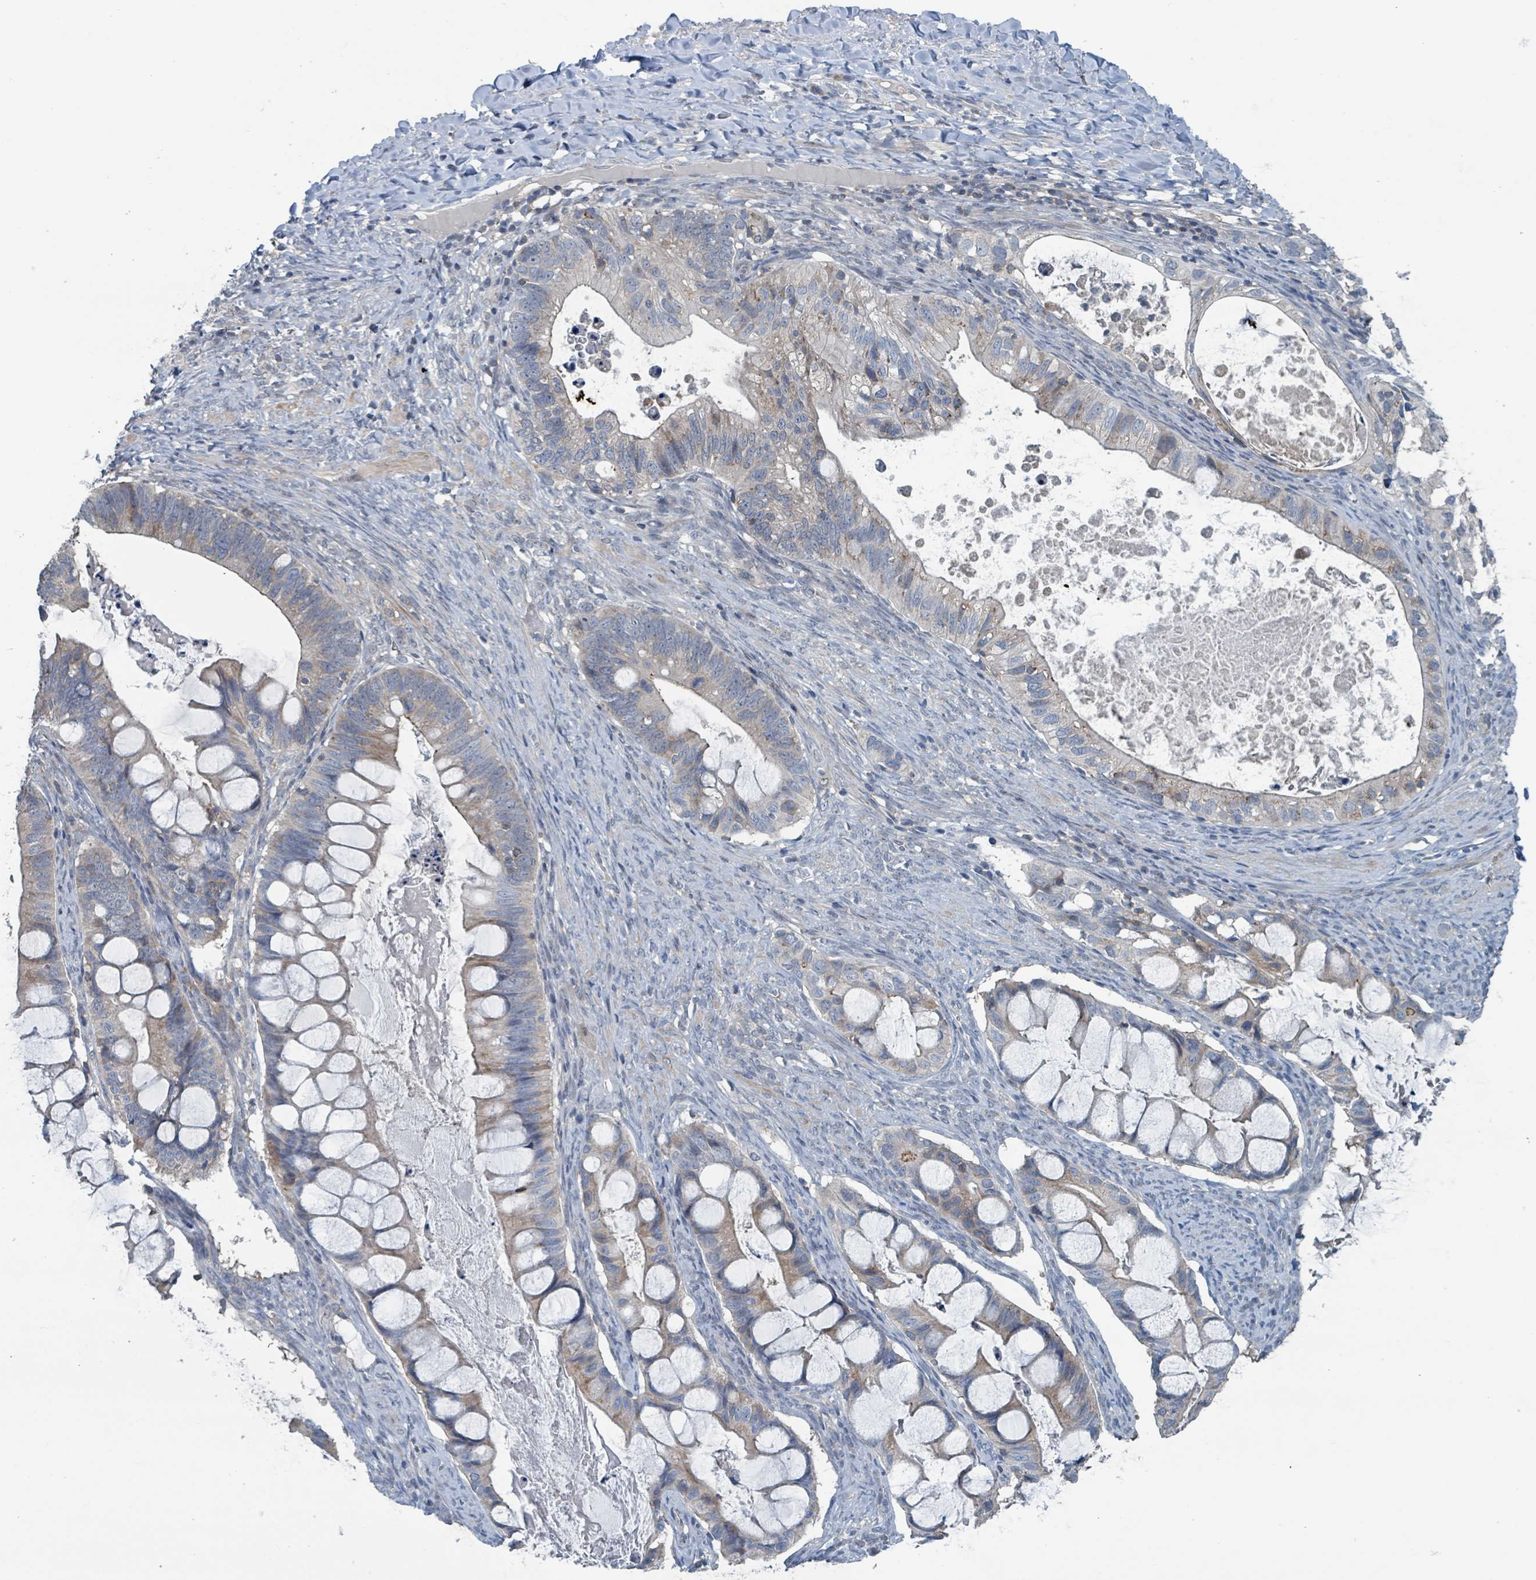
{"staining": {"intensity": "weak", "quantity": "<25%", "location": "cytoplasmic/membranous"}, "tissue": "ovarian cancer", "cell_type": "Tumor cells", "image_type": "cancer", "snomed": [{"axis": "morphology", "description": "Cystadenocarcinoma, mucinous, NOS"}, {"axis": "topography", "description": "Ovary"}], "caption": "Tumor cells are negative for brown protein staining in mucinous cystadenocarcinoma (ovarian).", "gene": "ACBD4", "patient": {"sex": "female", "age": 61}}